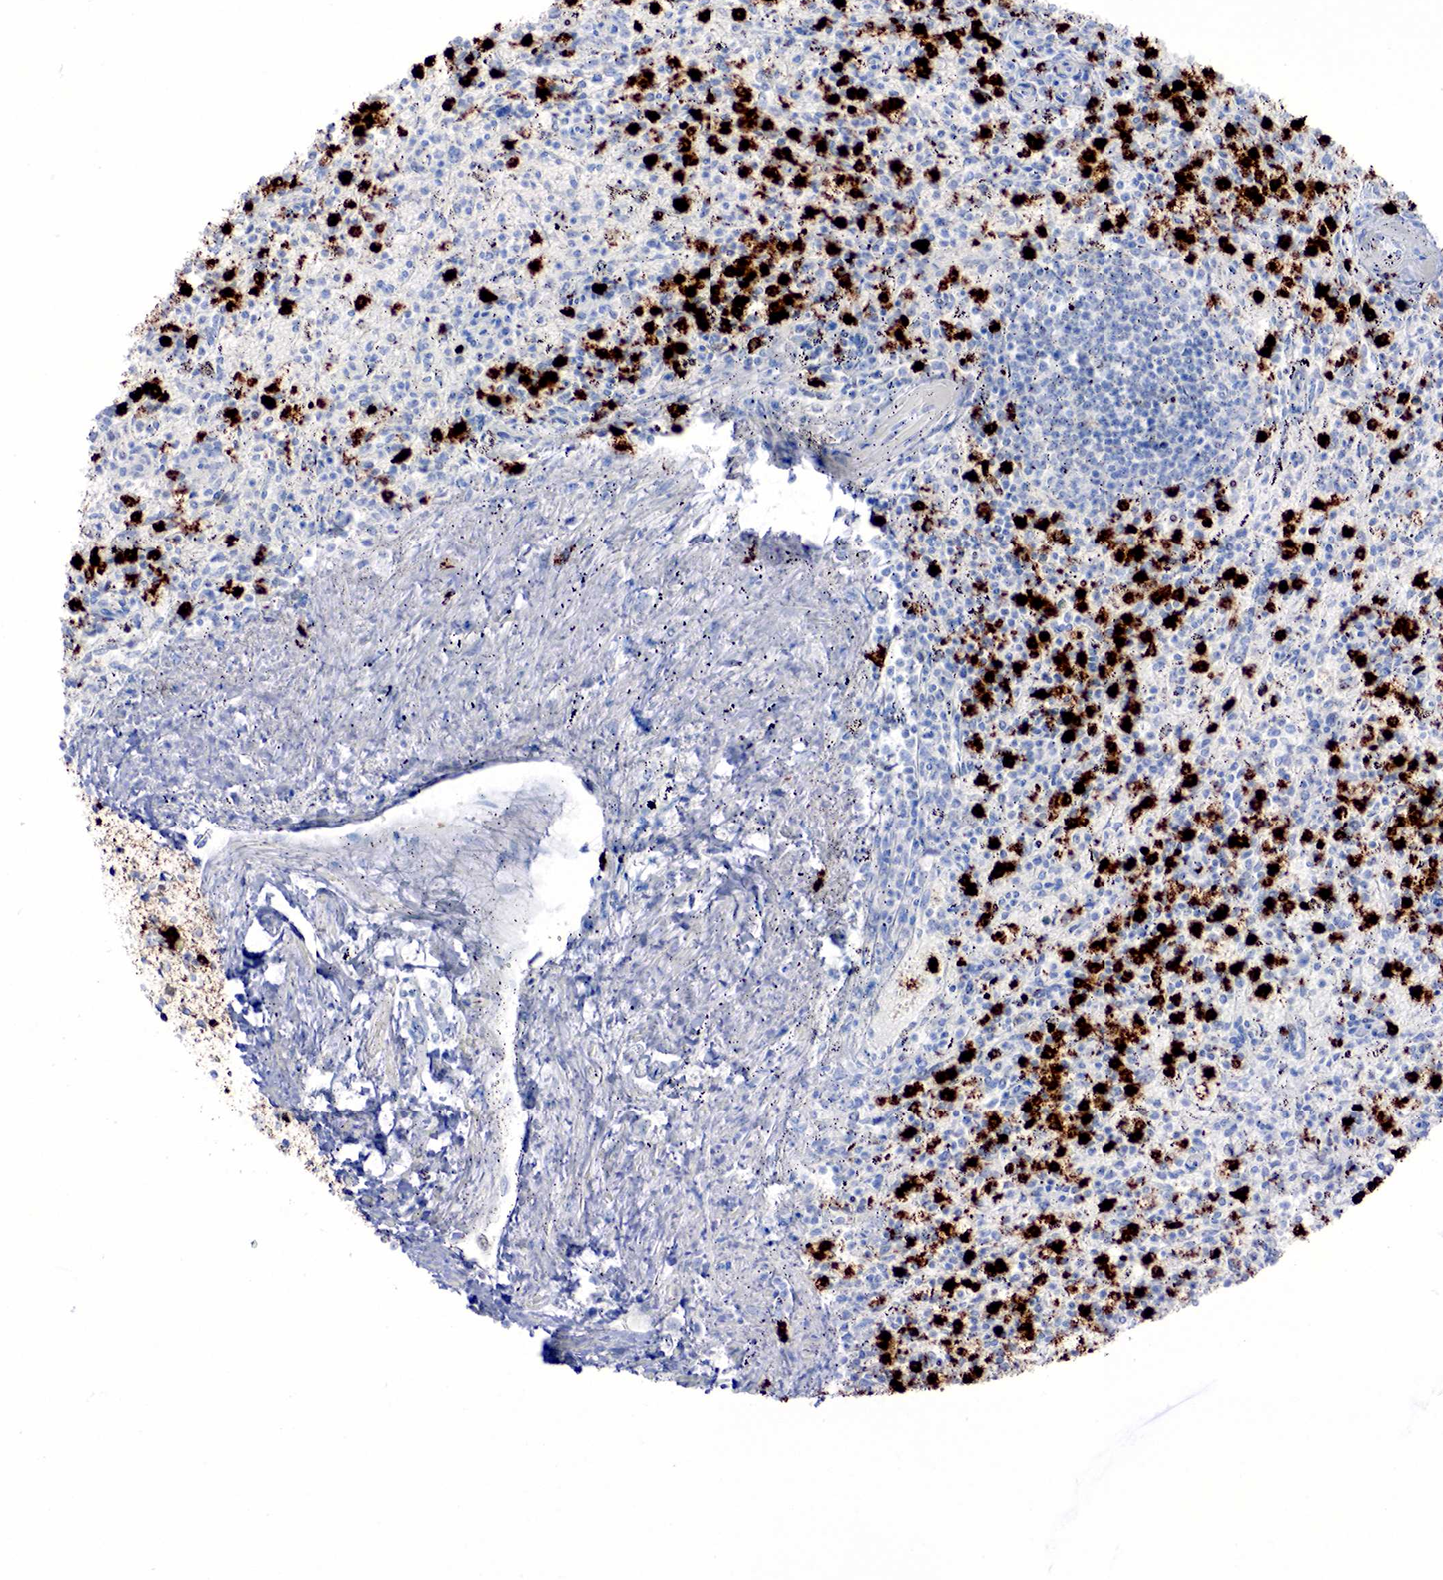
{"staining": {"intensity": "strong", "quantity": "<25%", "location": "cytoplasmic/membranous"}, "tissue": "spleen", "cell_type": "Cells in red pulp", "image_type": "normal", "snomed": [{"axis": "morphology", "description": "Normal tissue, NOS"}, {"axis": "topography", "description": "Spleen"}], "caption": "A micrograph of human spleen stained for a protein displays strong cytoplasmic/membranous brown staining in cells in red pulp. The staining is performed using DAB (3,3'-diaminobenzidine) brown chromogen to label protein expression. The nuclei are counter-stained blue using hematoxylin.", "gene": "FUT4", "patient": {"sex": "male", "age": 72}}